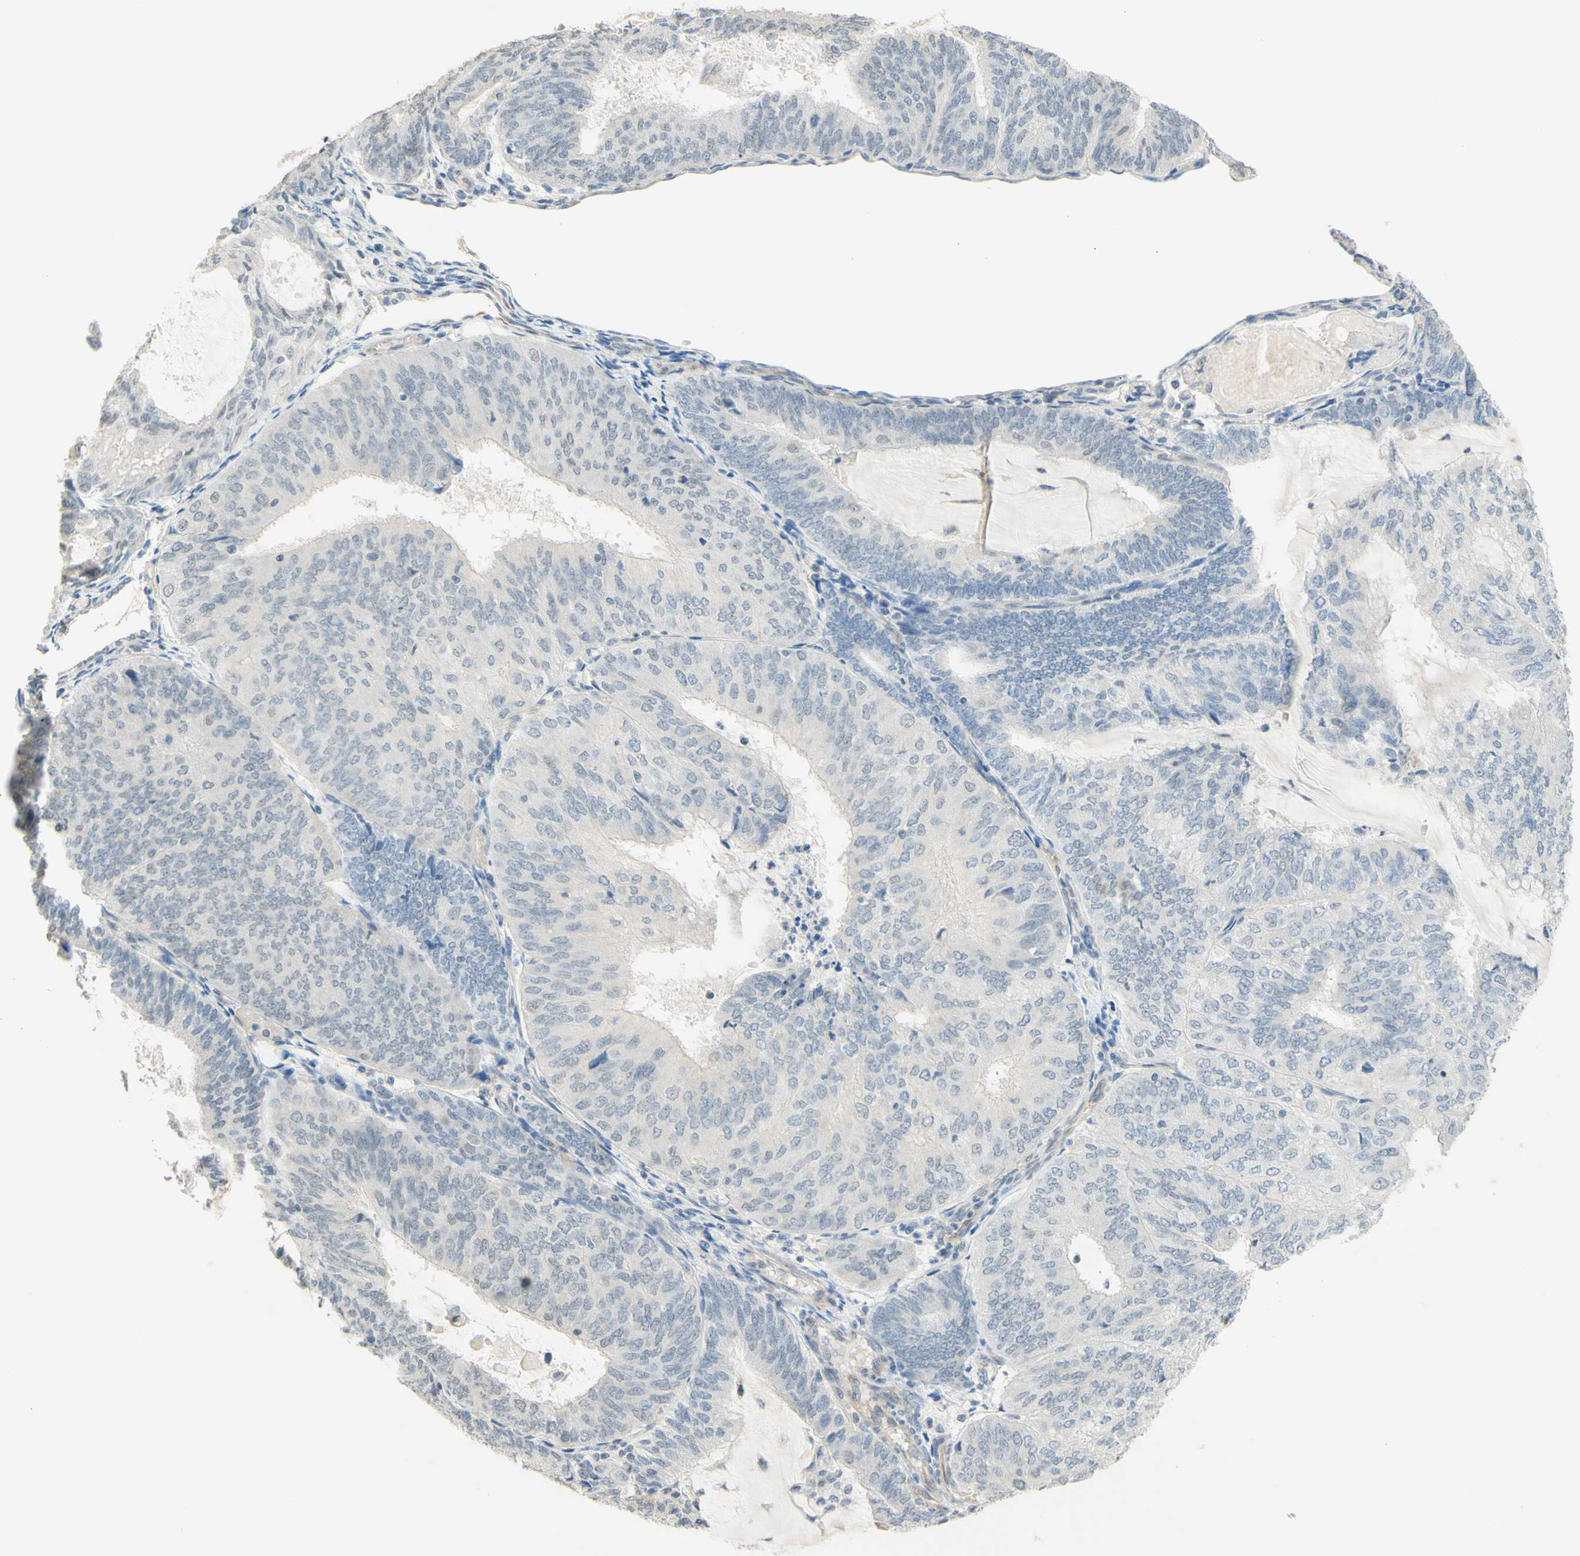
{"staining": {"intensity": "weak", "quantity": "25%-75%", "location": "cytoplasmic/membranous"}, "tissue": "endometrial cancer", "cell_type": "Tumor cells", "image_type": "cancer", "snomed": [{"axis": "morphology", "description": "Adenocarcinoma, NOS"}, {"axis": "topography", "description": "Endometrium"}], "caption": "Brown immunohistochemical staining in endometrial cancer (adenocarcinoma) demonstrates weak cytoplasmic/membranous expression in approximately 25%-75% of tumor cells.", "gene": "MAG", "patient": {"sex": "female", "age": 81}}